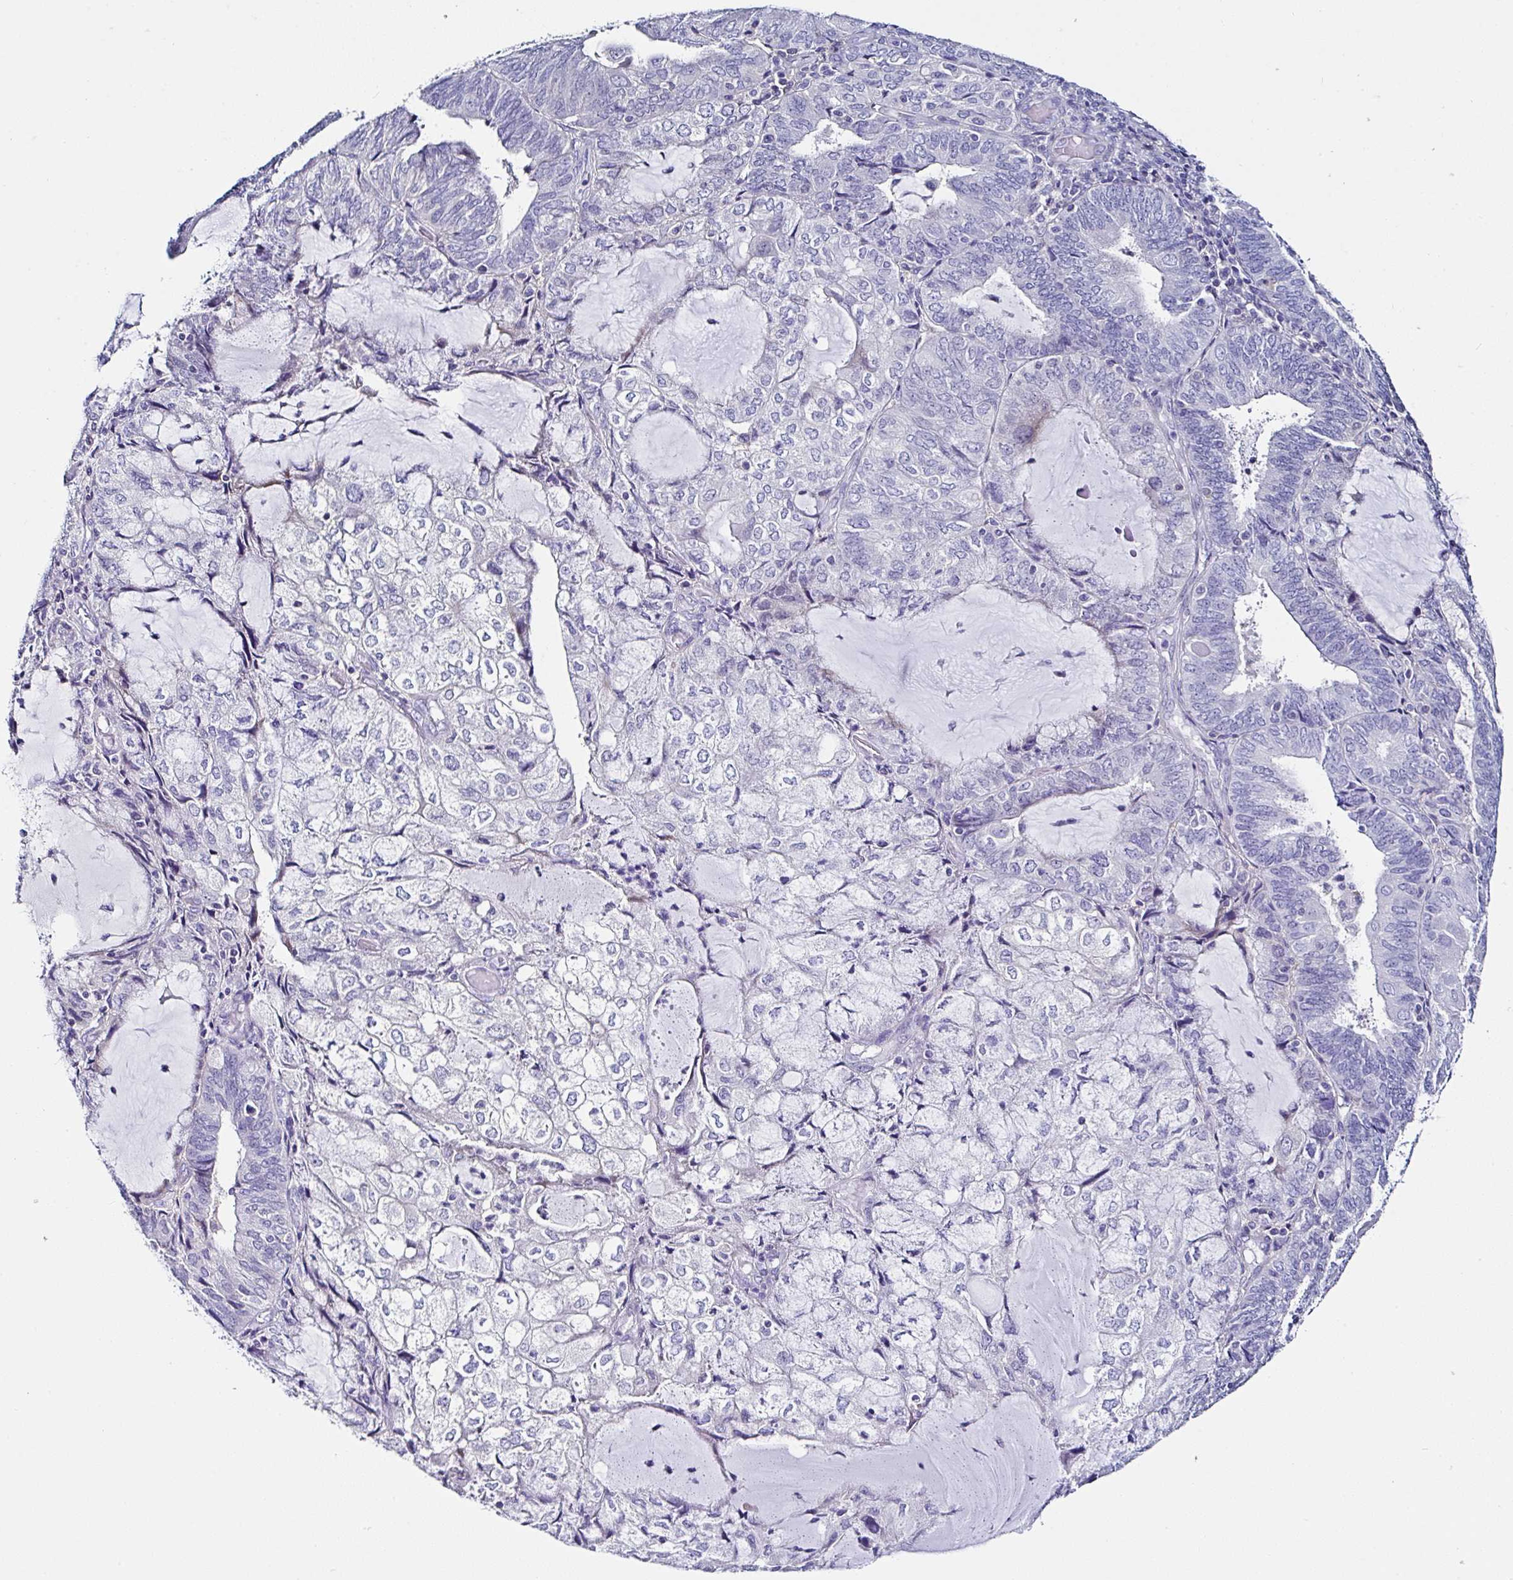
{"staining": {"intensity": "negative", "quantity": "none", "location": "none"}, "tissue": "endometrial cancer", "cell_type": "Tumor cells", "image_type": "cancer", "snomed": [{"axis": "morphology", "description": "Adenocarcinoma, NOS"}, {"axis": "topography", "description": "Endometrium"}], "caption": "A micrograph of endometrial cancer (adenocarcinoma) stained for a protein demonstrates no brown staining in tumor cells.", "gene": "UGT3A1", "patient": {"sex": "female", "age": 81}}